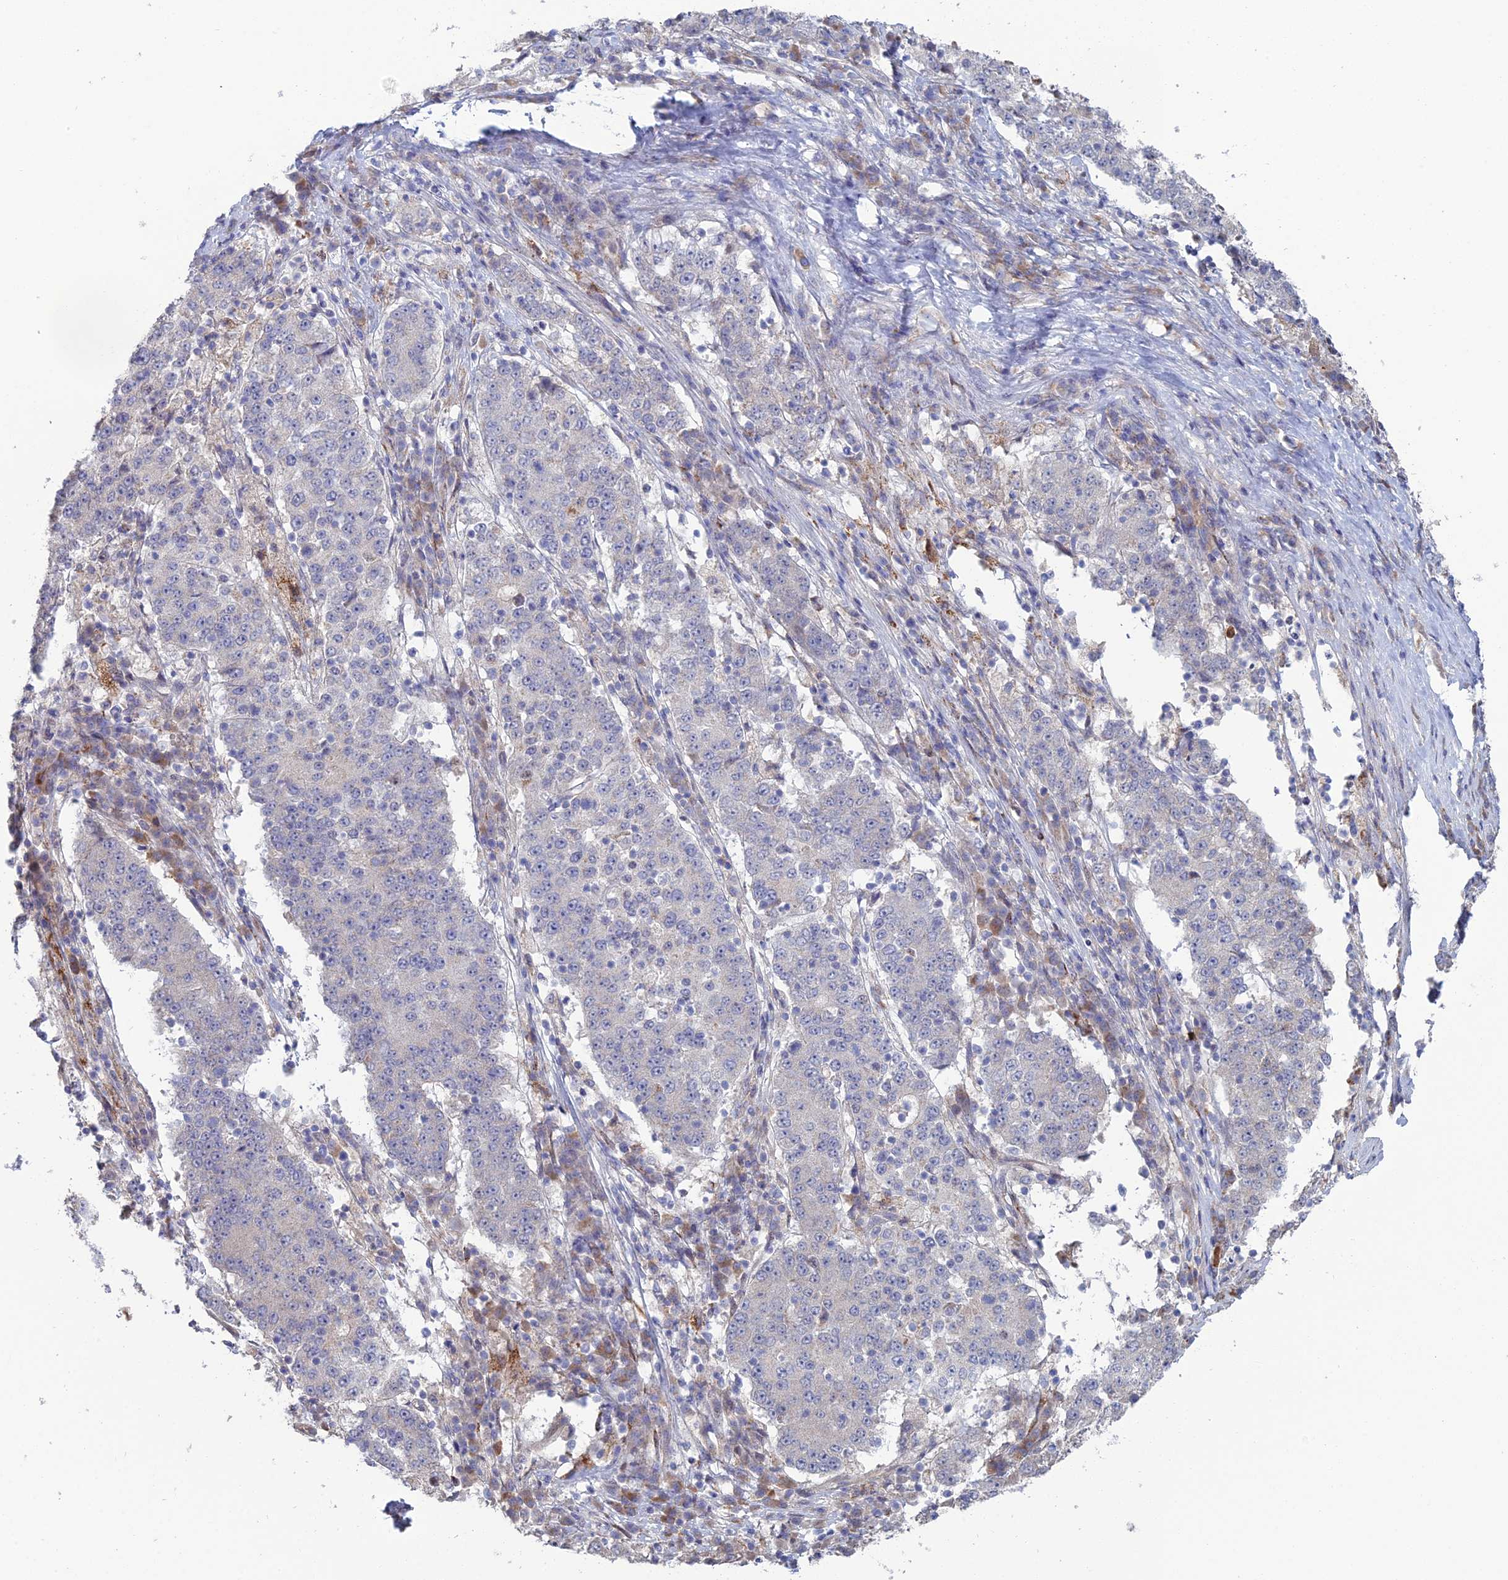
{"staining": {"intensity": "negative", "quantity": "none", "location": "none"}, "tissue": "stomach cancer", "cell_type": "Tumor cells", "image_type": "cancer", "snomed": [{"axis": "morphology", "description": "Adenocarcinoma, NOS"}, {"axis": "topography", "description": "Stomach"}], "caption": "High power microscopy image of an IHC image of adenocarcinoma (stomach), revealing no significant positivity in tumor cells.", "gene": "ARL16", "patient": {"sex": "male", "age": 59}}